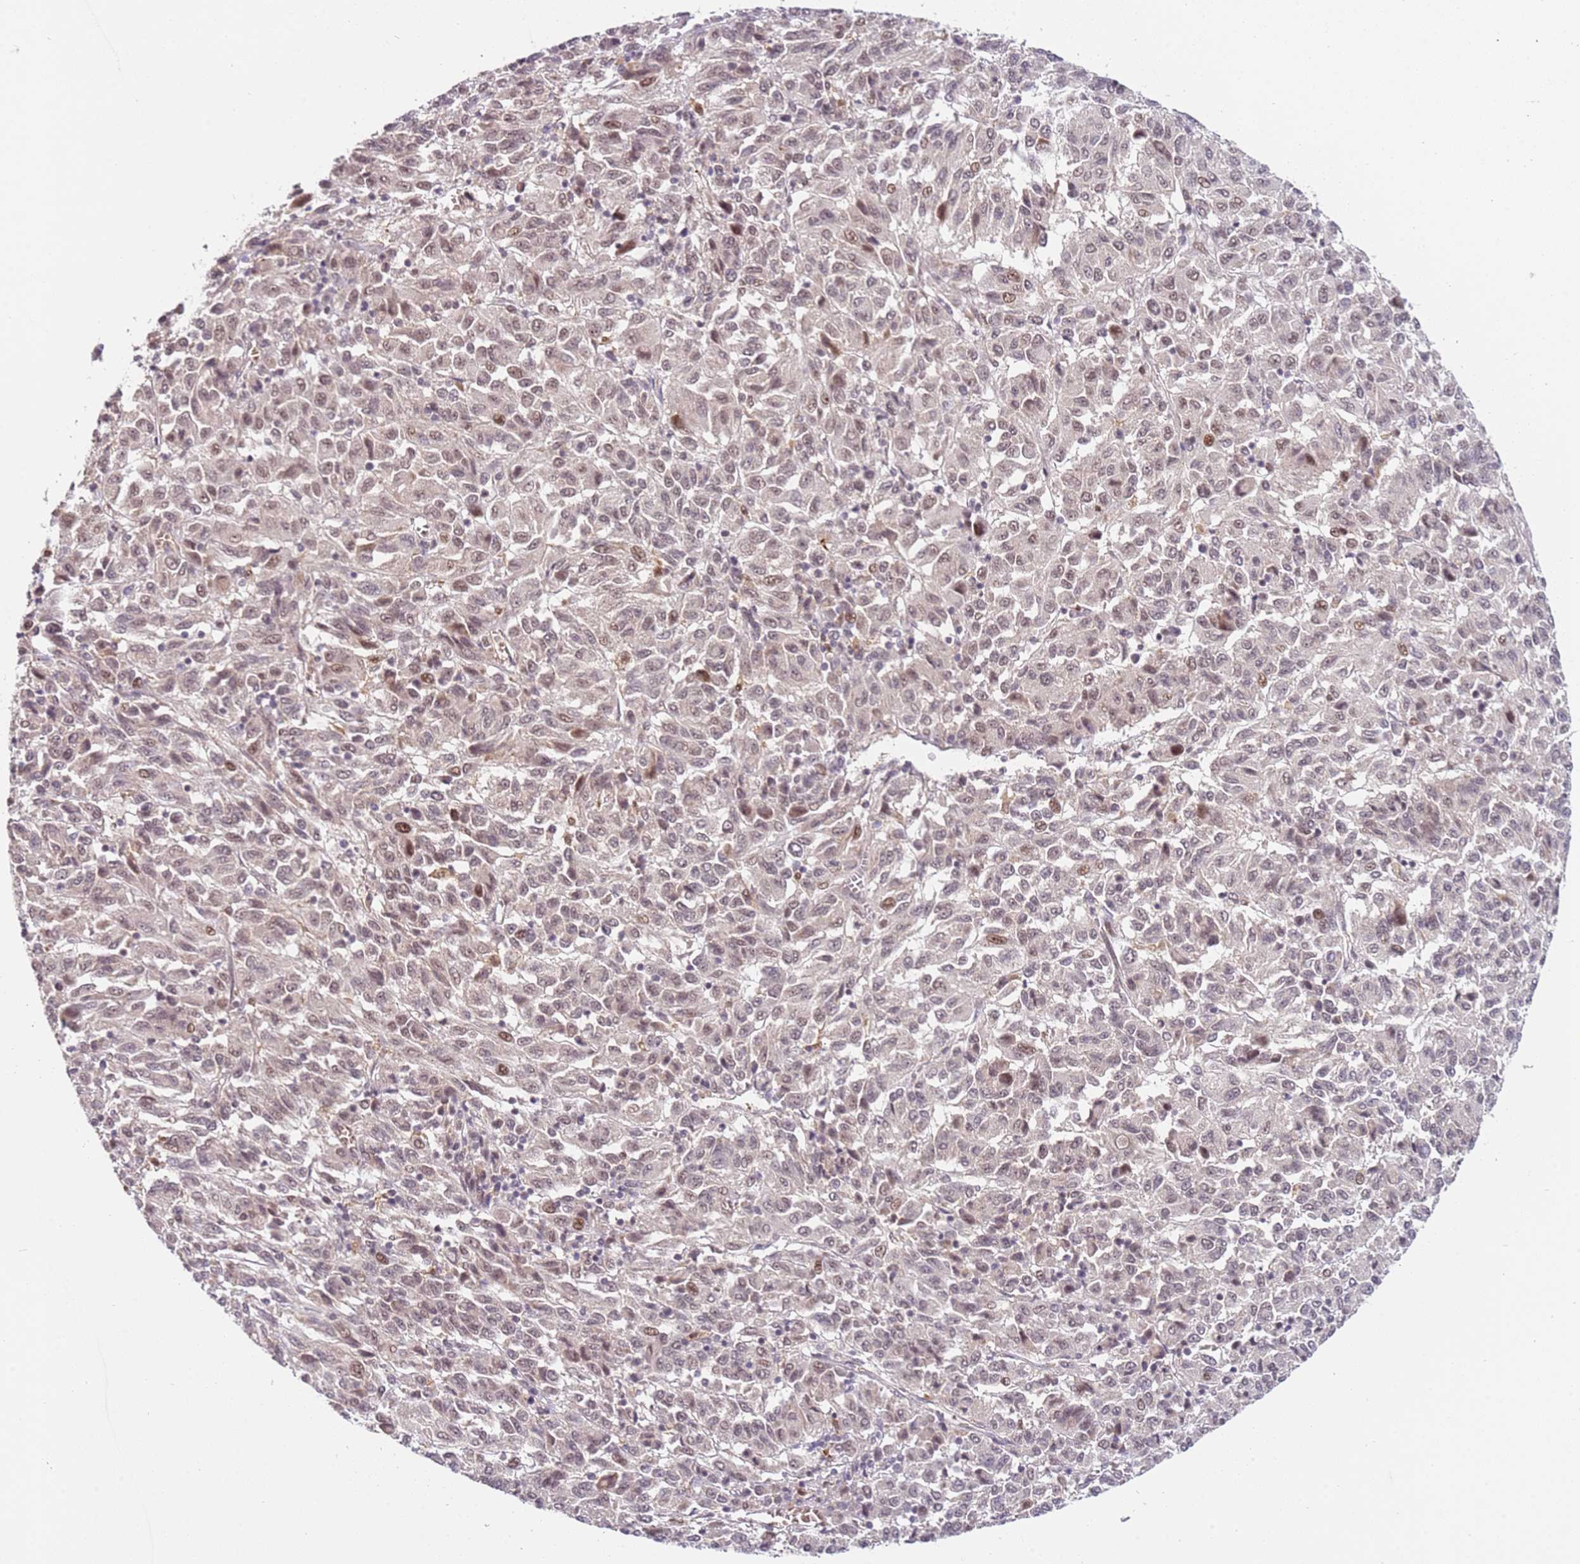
{"staining": {"intensity": "moderate", "quantity": "<25%", "location": "nuclear"}, "tissue": "melanoma", "cell_type": "Tumor cells", "image_type": "cancer", "snomed": [{"axis": "morphology", "description": "Malignant melanoma, Metastatic site"}, {"axis": "topography", "description": "Lung"}], "caption": "Malignant melanoma (metastatic site) tissue displays moderate nuclear positivity in approximately <25% of tumor cells, visualized by immunohistochemistry.", "gene": "LGALSL", "patient": {"sex": "male", "age": 64}}